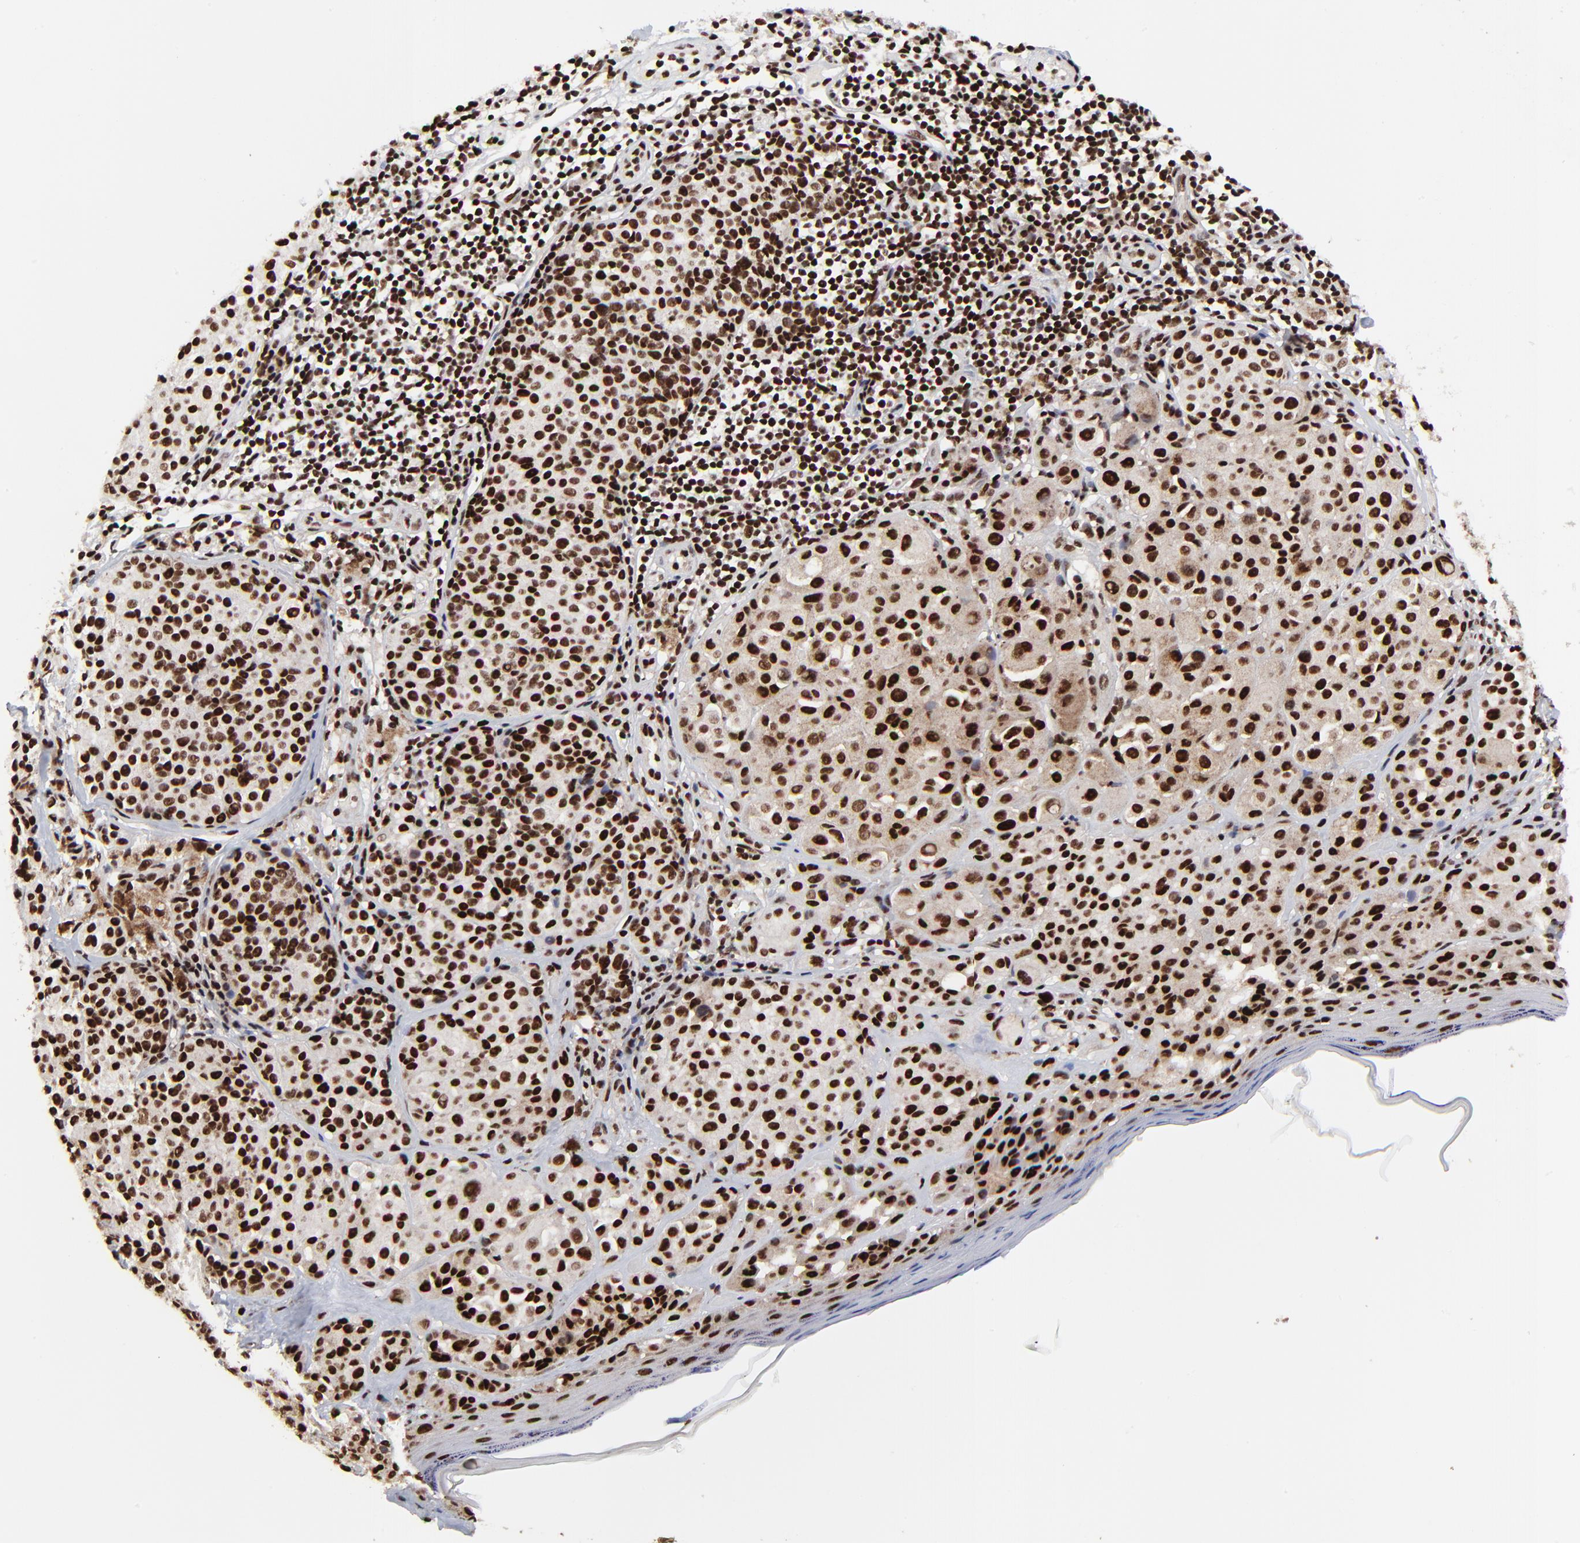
{"staining": {"intensity": "strong", "quantity": ">75%", "location": "nuclear"}, "tissue": "melanoma", "cell_type": "Tumor cells", "image_type": "cancer", "snomed": [{"axis": "morphology", "description": "Malignant melanoma, NOS"}, {"axis": "topography", "description": "Skin"}], "caption": "DAB (3,3'-diaminobenzidine) immunohistochemical staining of malignant melanoma displays strong nuclear protein positivity in approximately >75% of tumor cells.", "gene": "RBM22", "patient": {"sex": "female", "age": 75}}